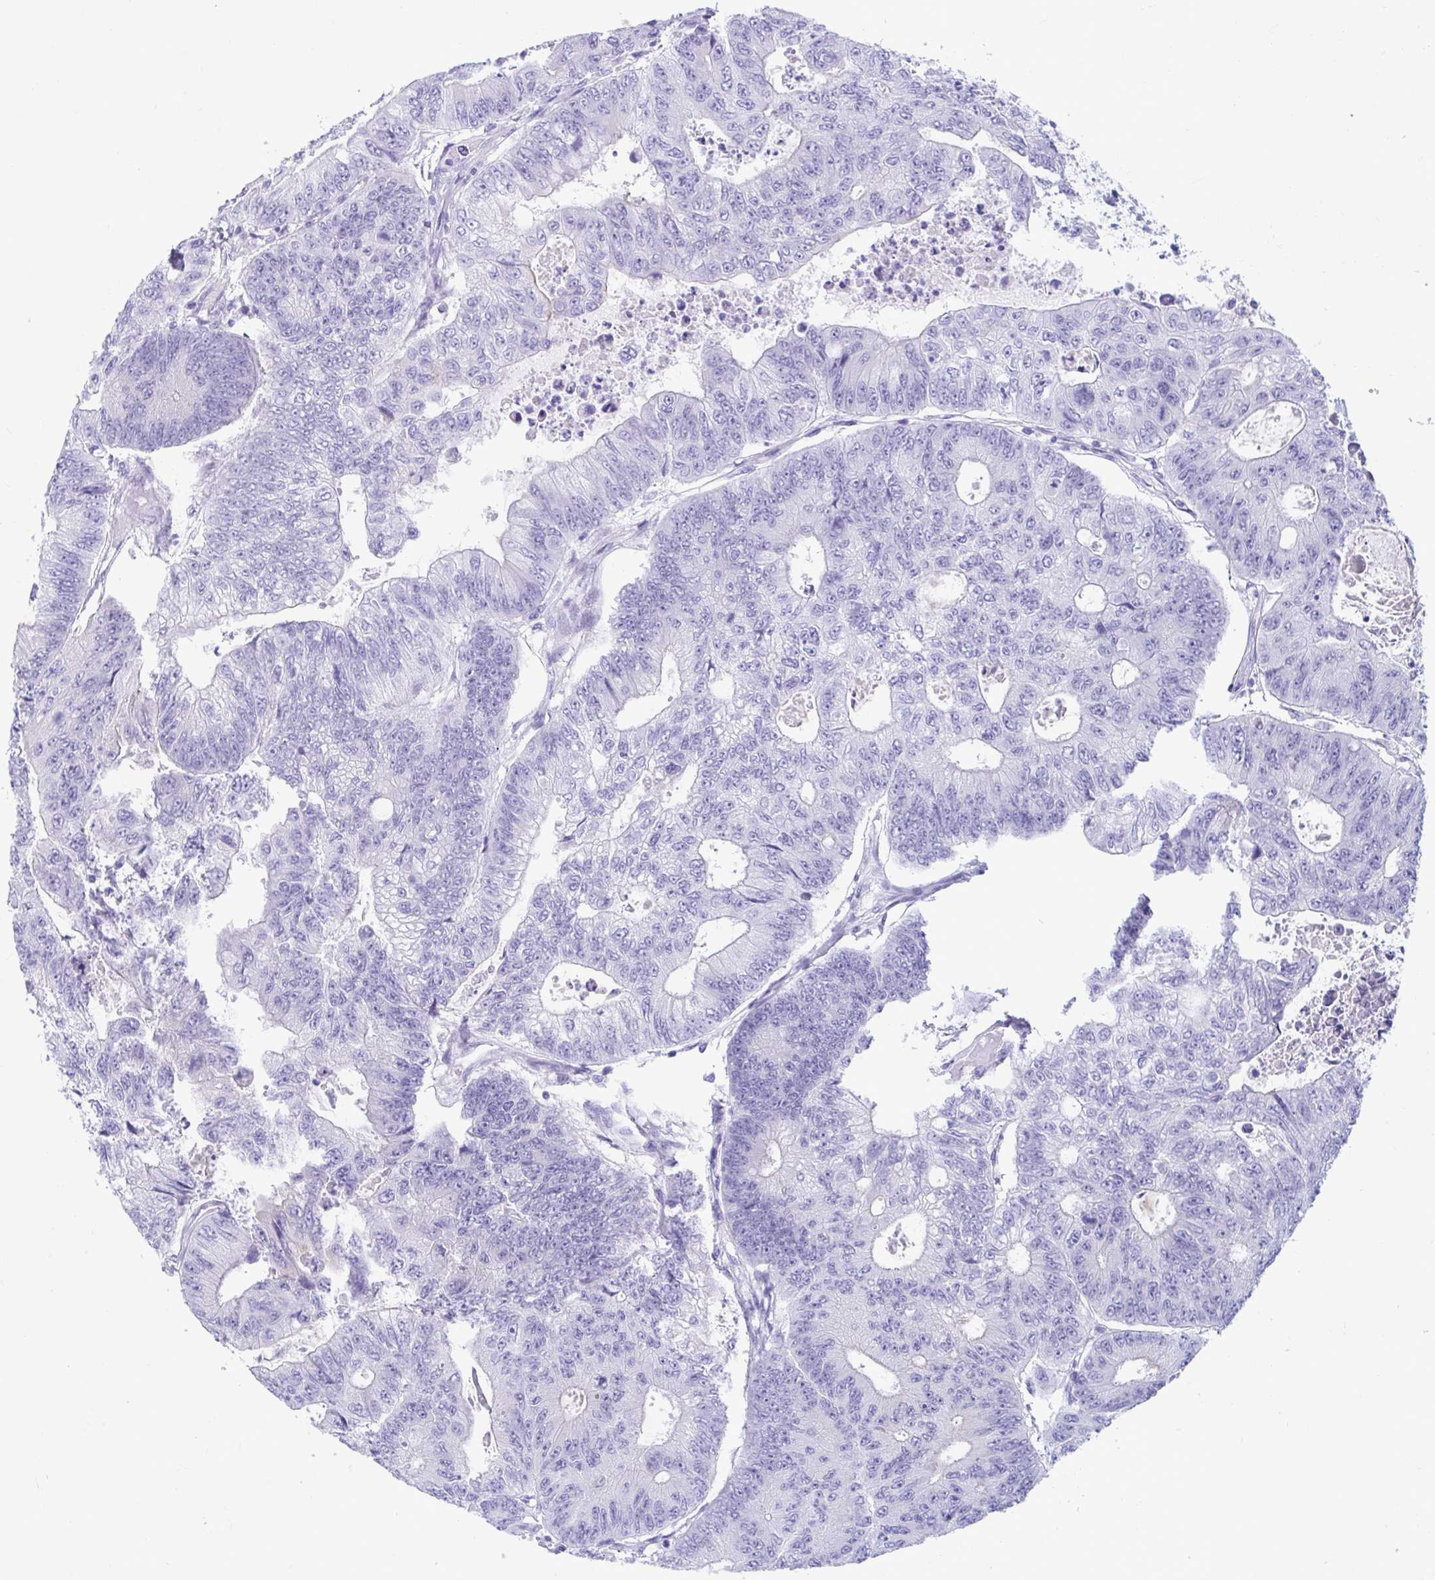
{"staining": {"intensity": "negative", "quantity": "none", "location": "none"}, "tissue": "colorectal cancer", "cell_type": "Tumor cells", "image_type": "cancer", "snomed": [{"axis": "morphology", "description": "Adenocarcinoma, NOS"}, {"axis": "topography", "description": "Colon"}], "caption": "Colorectal adenocarcinoma stained for a protein using immunohistochemistry (IHC) shows no staining tumor cells.", "gene": "TTC30B", "patient": {"sex": "female", "age": 48}}